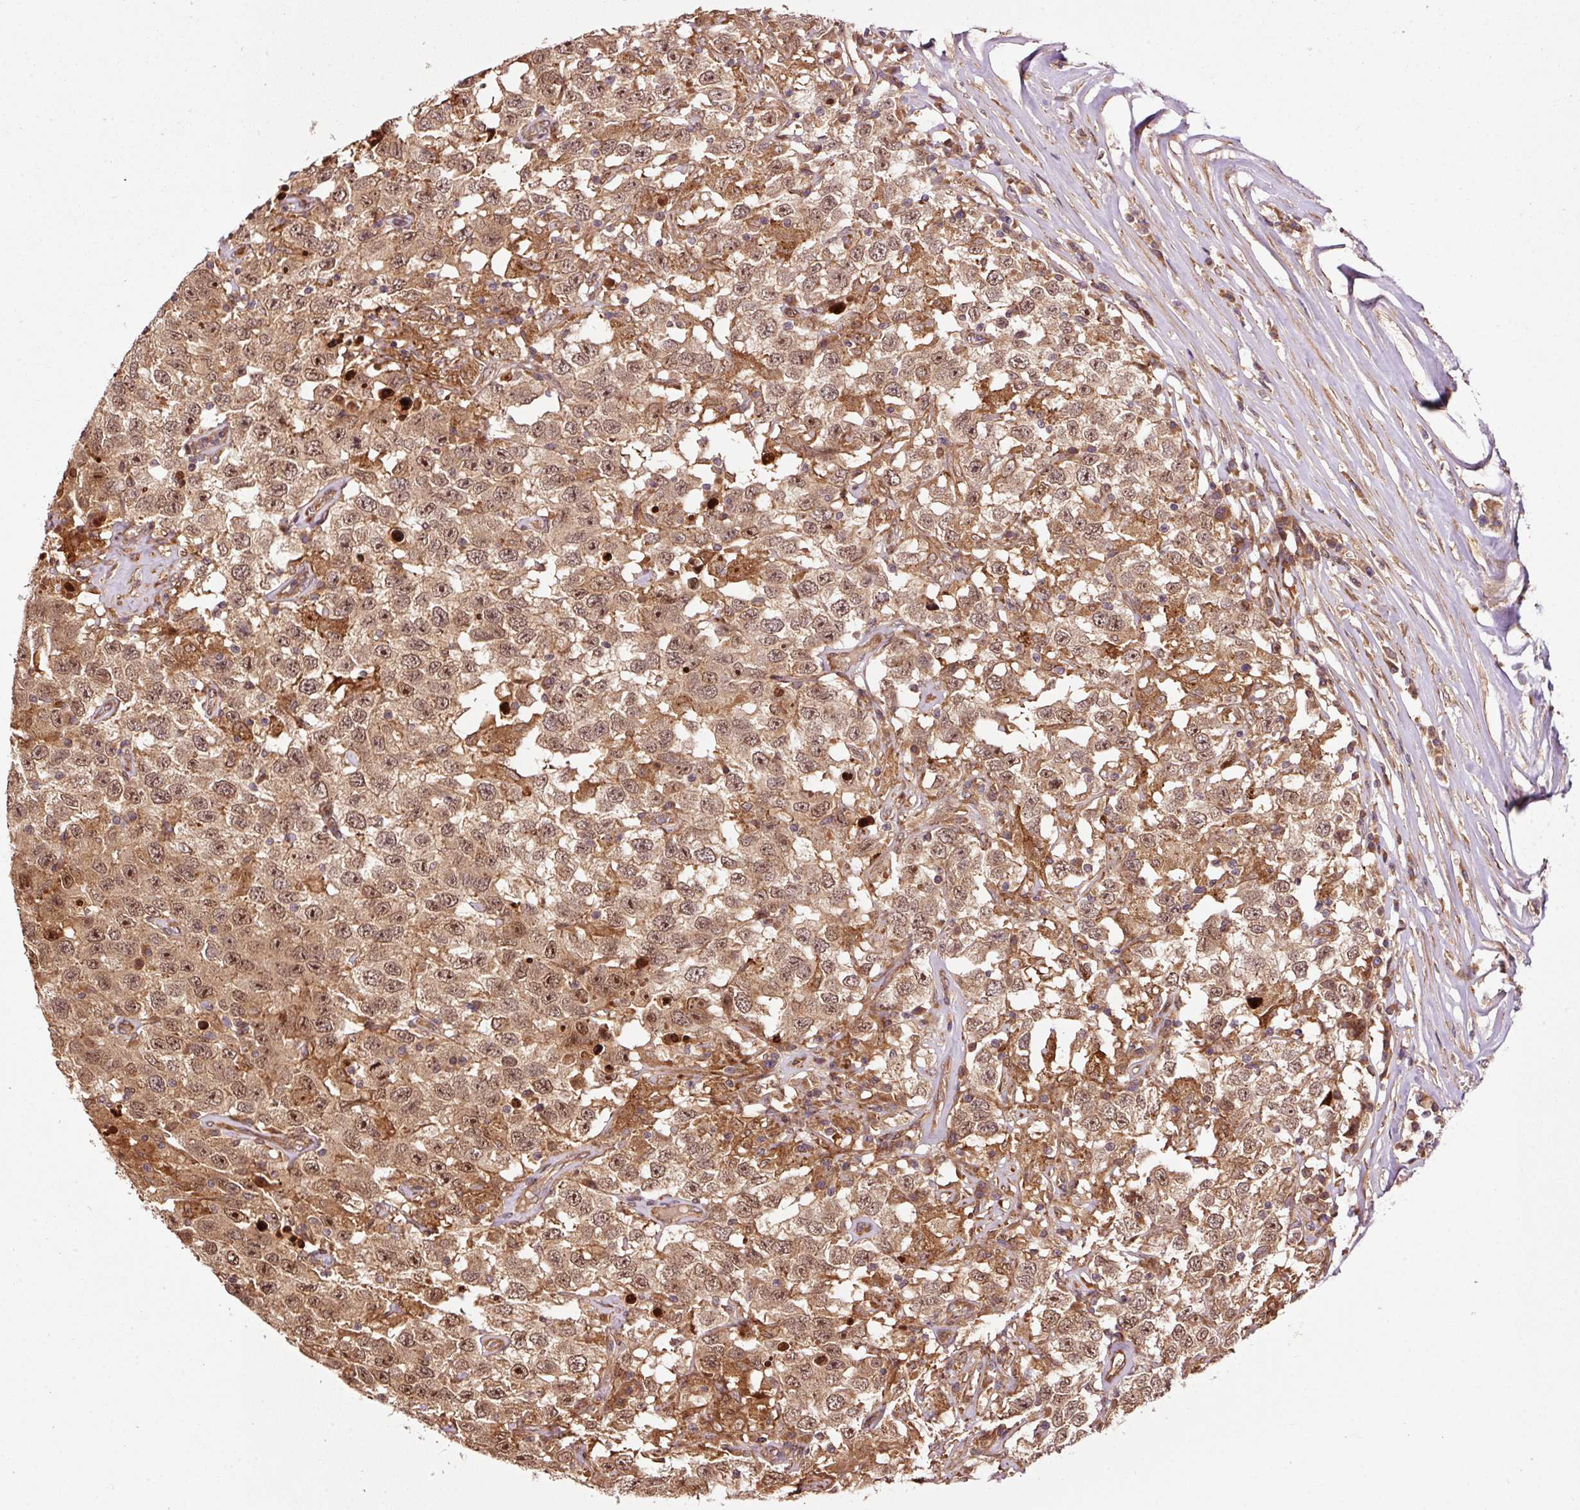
{"staining": {"intensity": "strong", "quantity": ">75%", "location": "cytoplasmic/membranous,nuclear"}, "tissue": "testis cancer", "cell_type": "Tumor cells", "image_type": "cancer", "snomed": [{"axis": "morphology", "description": "Seminoma, NOS"}, {"axis": "topography", "description": "Testis"}], "caption": "Human seminoma (testis) stained with a protein marker displays strong staining in tumor cells.", "gene": "OXER1", "patient": {"sex": "male", "age": 41}}